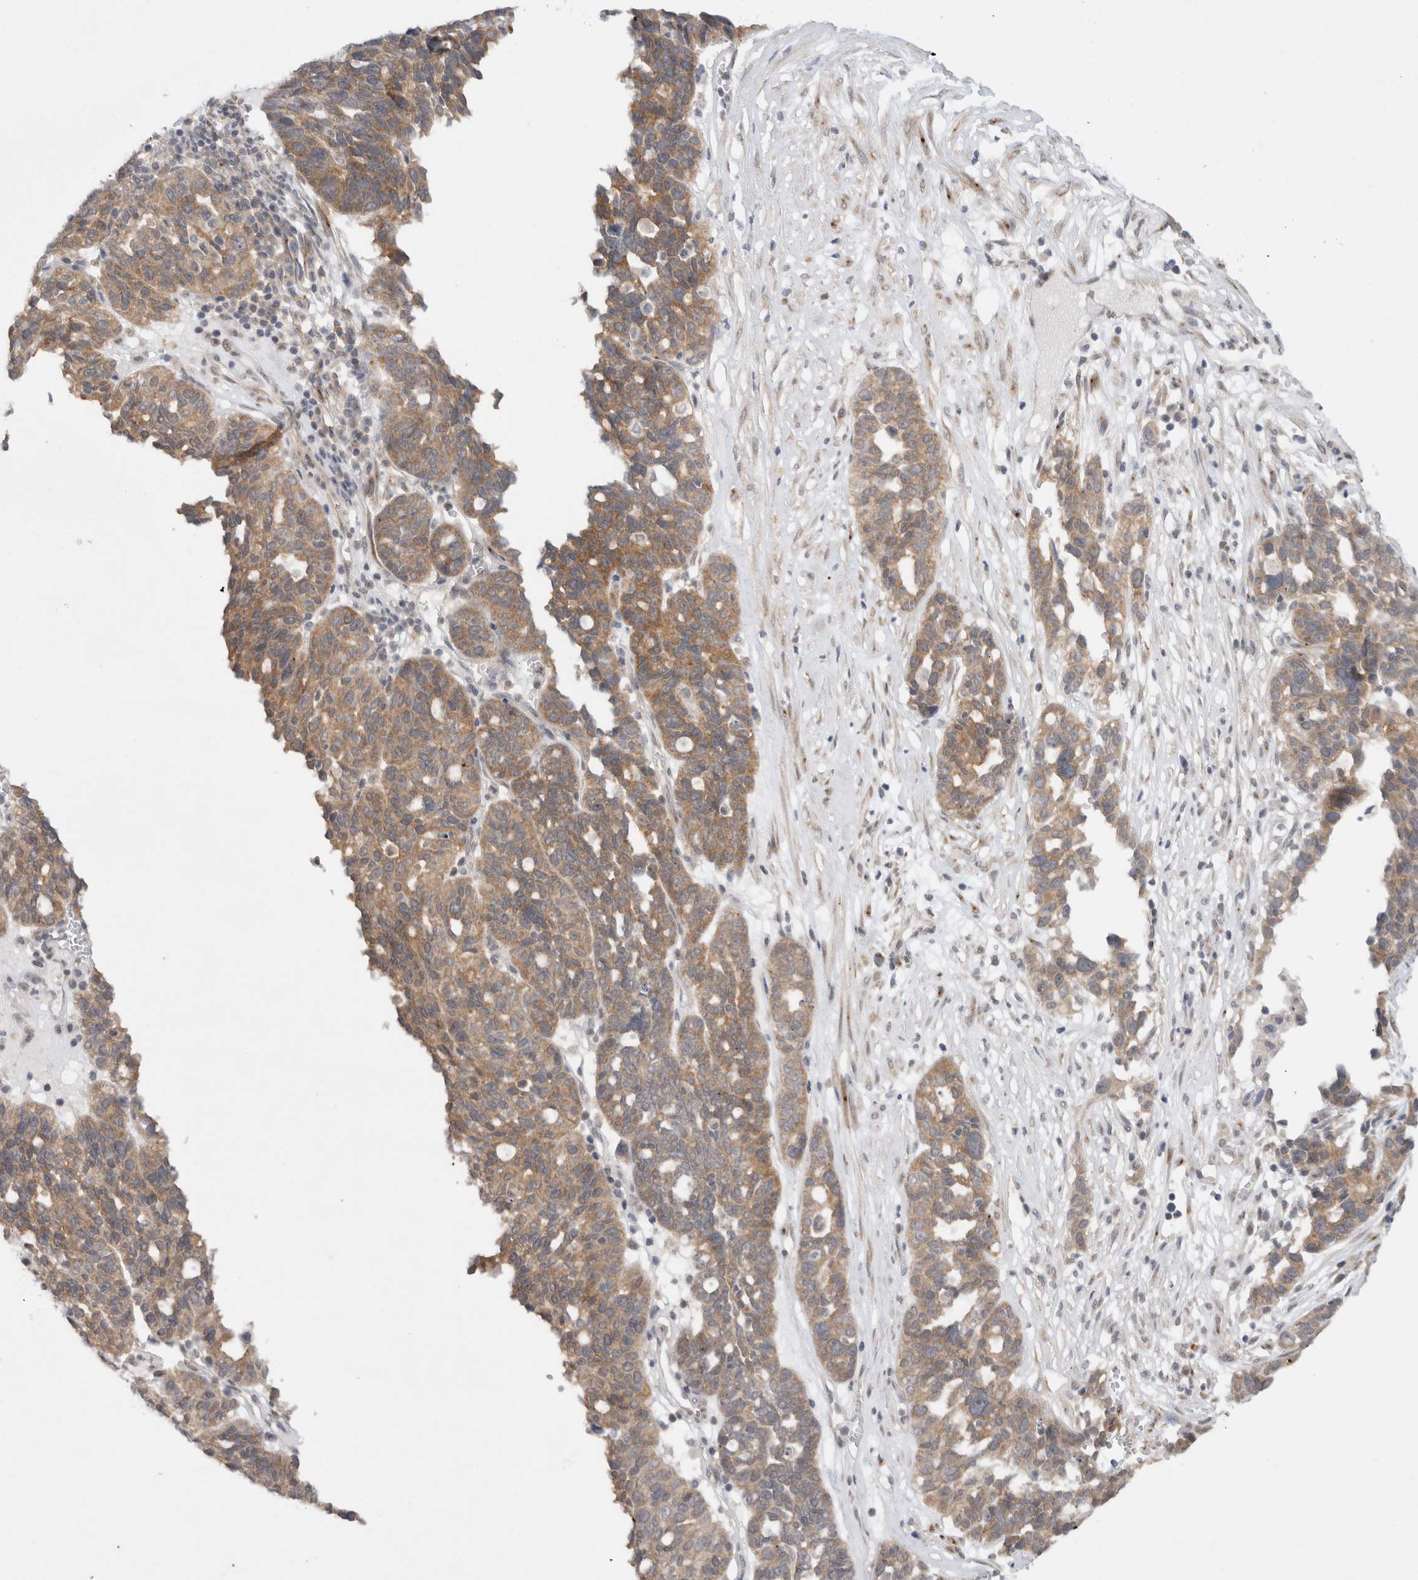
{"staining": {"intensity": "moderate", "quantity": ">75%", "location": "cytoplasmic/membranous"}, "tissue": "ovarian cancer", "cell_type": "Tumor cells", "image_type": "cancer", "snomed": [{"axis": "morphology", "description": "Cystadenocarcinoma, serous, NOS"}, {"axis": "topography", "description": "Ovary"}], "caption": "Immunohistochemical staining of human serous cystadenocarcinoma (ovarian) demonstrates medium levels of moderate cytoplasmic/membranous expression in approximately >75% of tumor cells.", "gene": "WIPF2", "patient": {"sex": "female", "age": 59}}